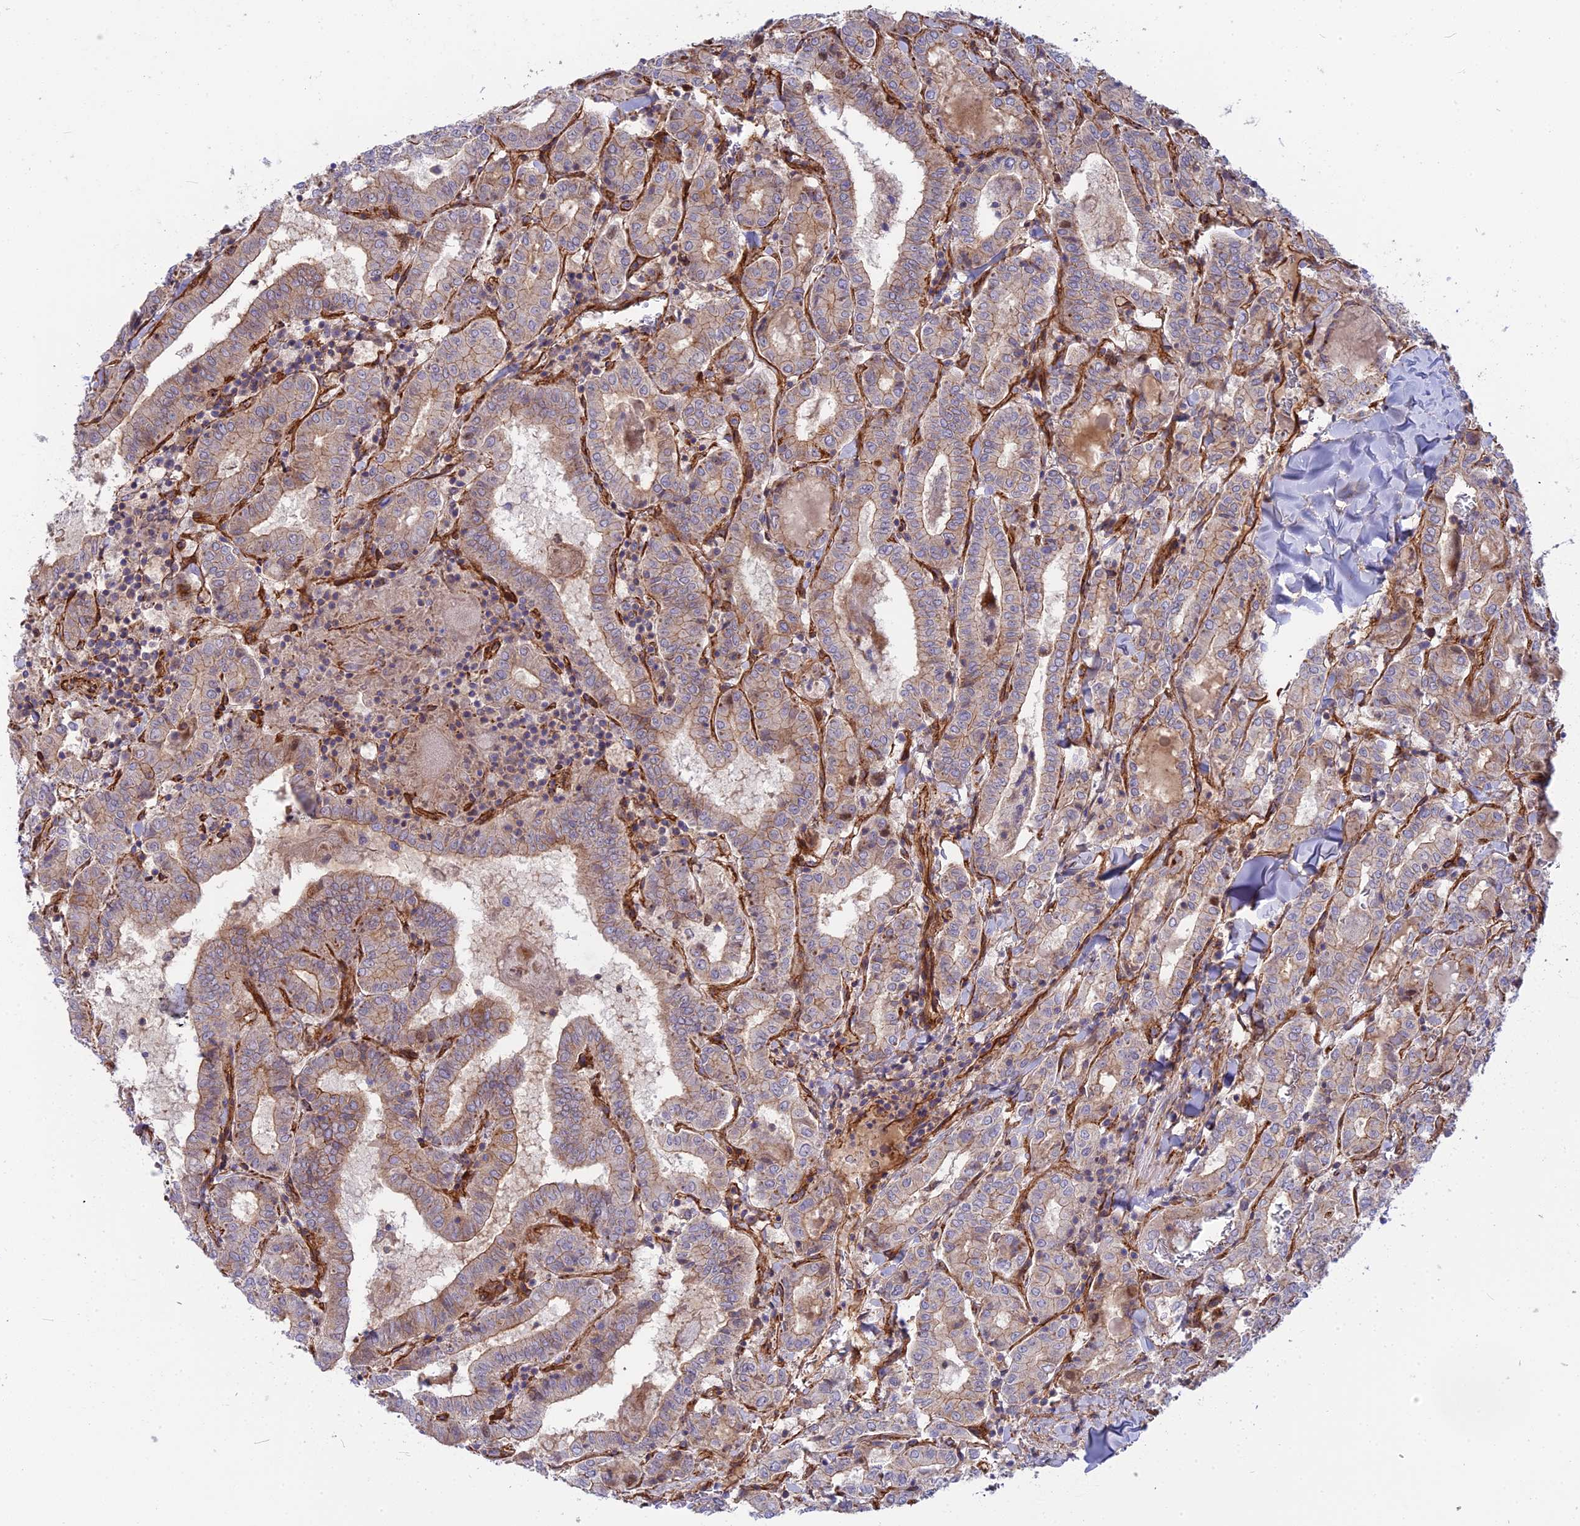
{"staining": {"intensity": "moderate", "quantity": "25%-75%", "location": "cytoplasmic/membranous"}, "tissue": "thyroid cancer", "cell_type": "Tumor cells", "image_type": "cancer", "snomed": [{"axis": "morphology", "description": "Papillary adenocarcinoma, NOS"}, {"axis": "topography", "description": "Thyroid gland"}], "caption": "Immunohistochemical staining of human thyroid cancer shows medium levels of moderate cytoplasmic/membranous protein expression in approximately 25%-75% of tumor cells.", "gene": "CNBD2", "patient": {"sex": "female", "age": 72}}